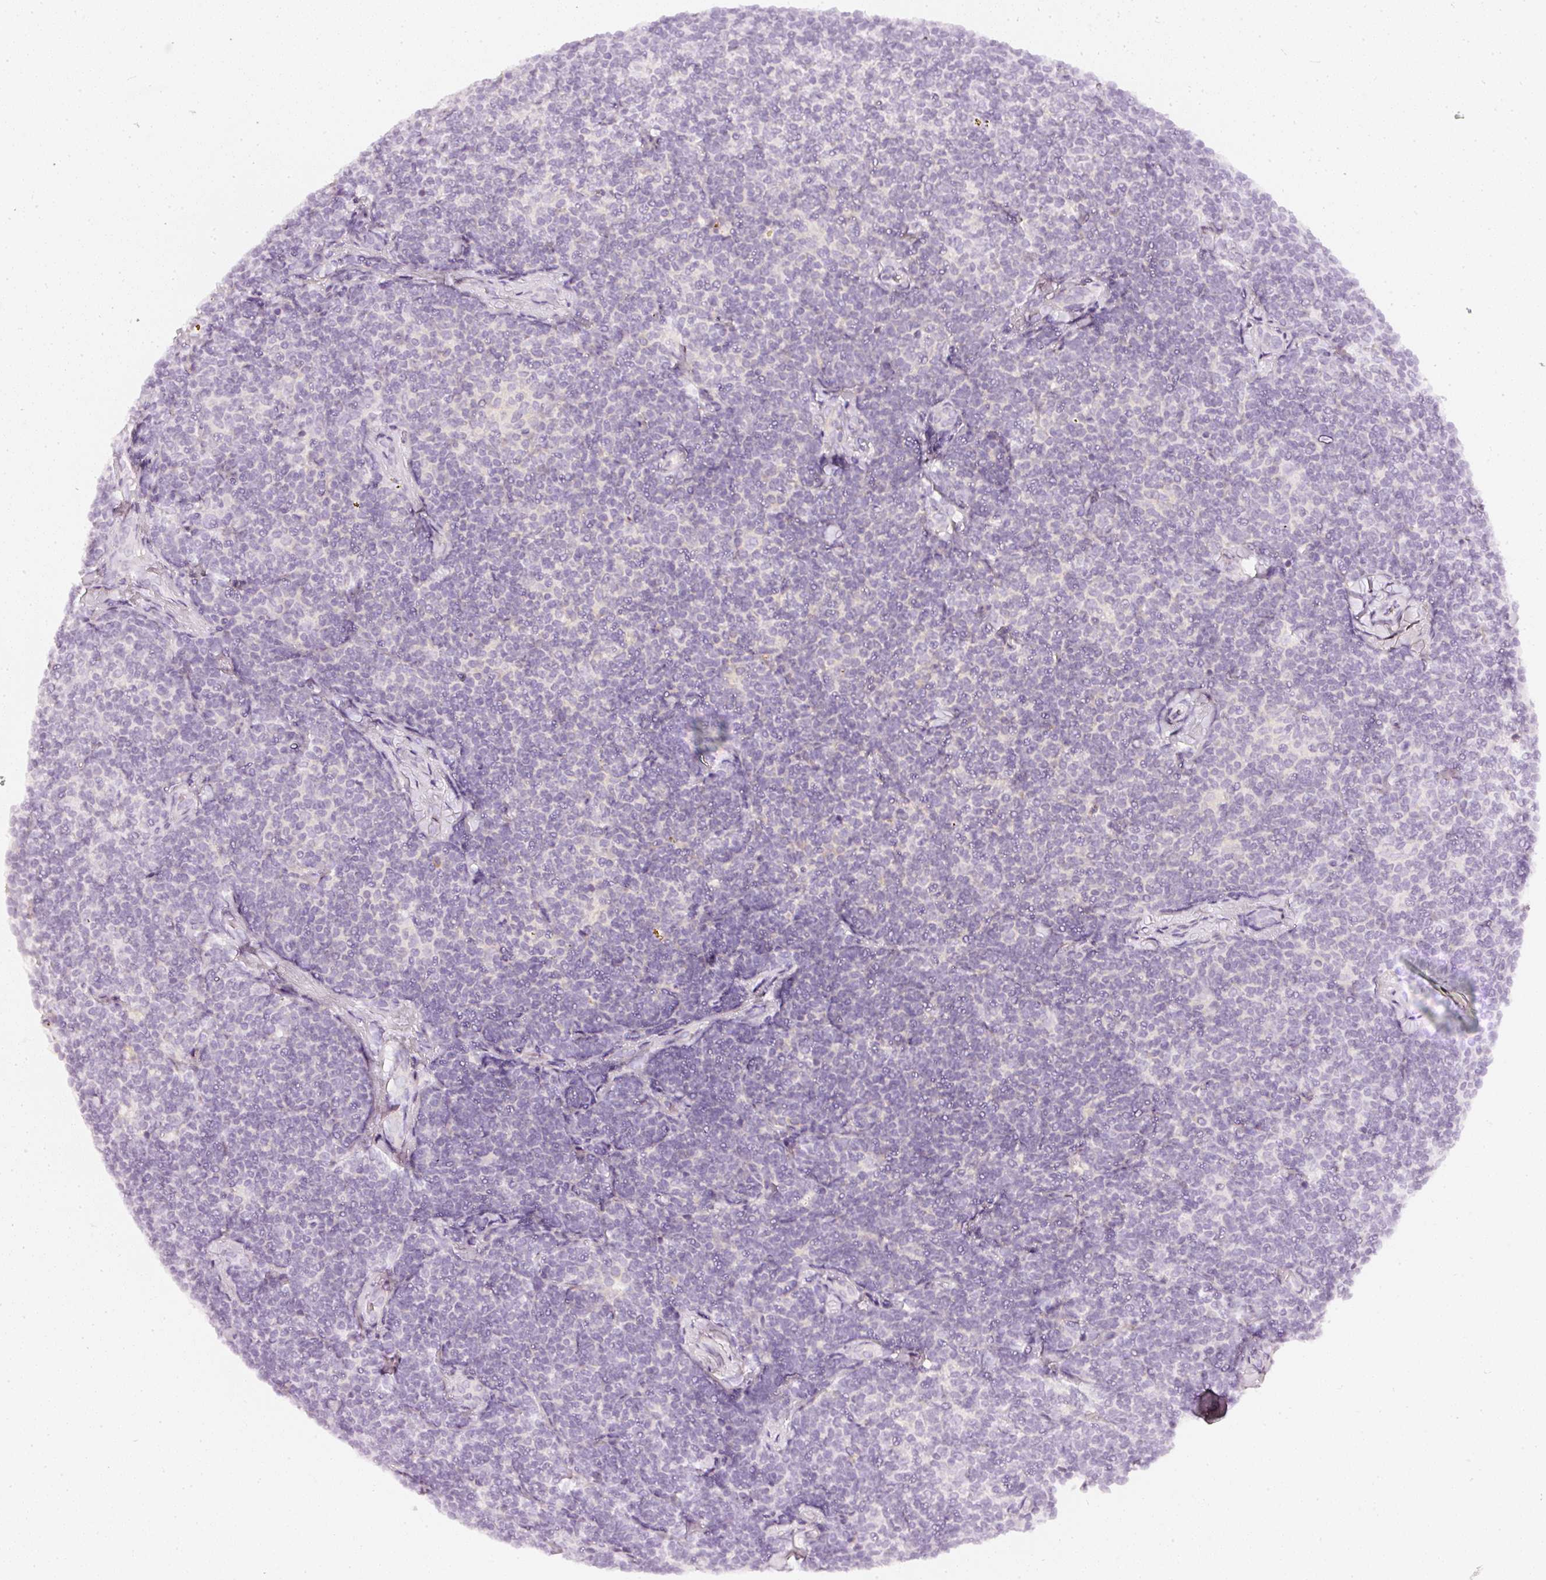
{"staining": {"intensity": "negative", "quantity": "none", "location": "none"}, "tissue": "lymphoma", "cell_type": "Tumor cells", "image_type": "cancer", "snomed": [{"axis": "morphology", "description": "Malignant lymphoma, non-Hodgkin's type, Low grade"}, {"axis": "topography", "description": "Lymph node"}], "caption": "This is a micrograph of immunohistochemistry staining of lymphoma, which shows no positivity in tumor cells.", "gene": "CNP", "patient": {"sex": "female", "age": 56}}